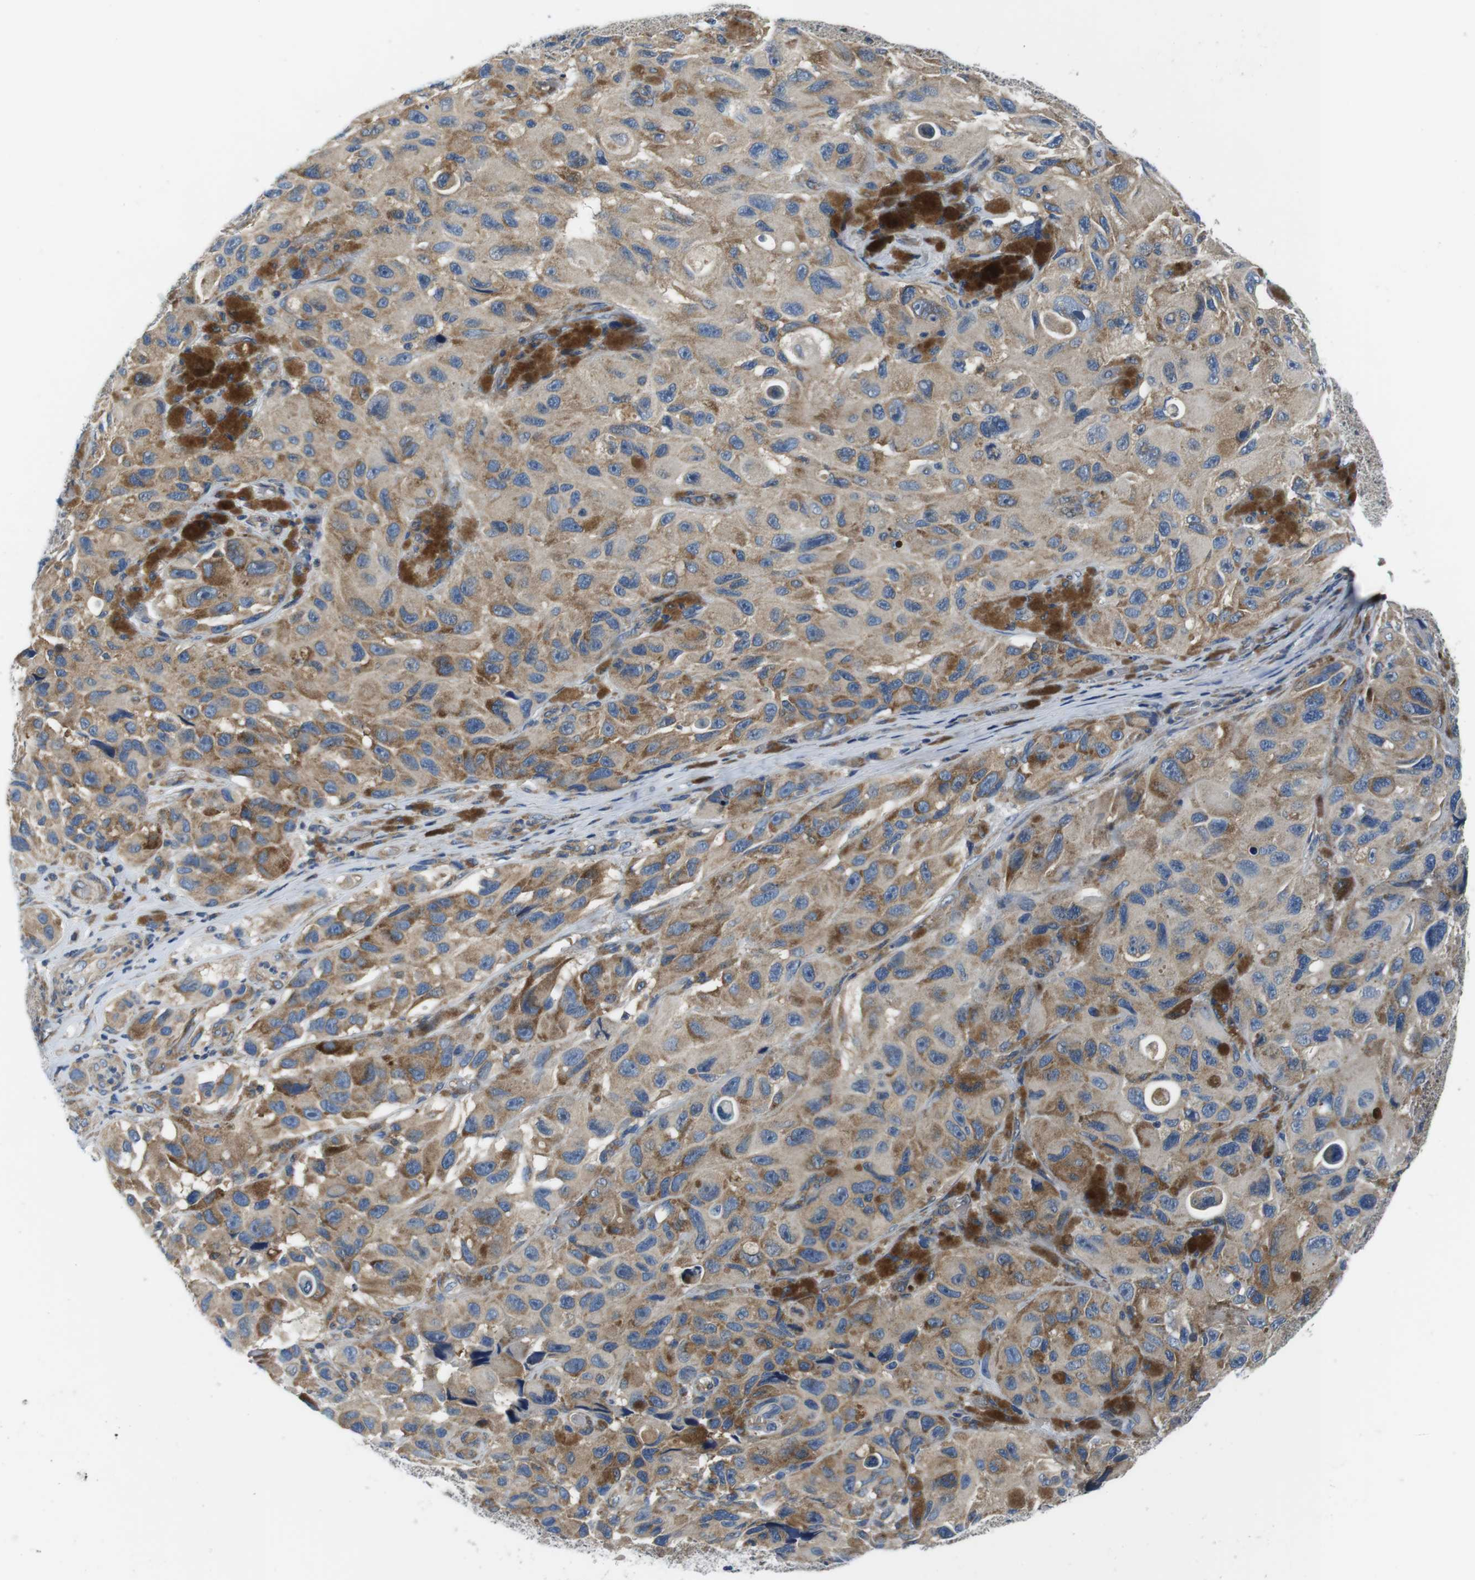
{"staining": {"intensity": "moderate", "quantity": ">75%", "location": "cytoplasmic/membranous"}, "tissue": "melanoma", "cell_type": "Tumor cells", "image_type": "cancer", "snomed": [{"axis": "morphology", "description": "Malignant melanoma, NOS"}, {"axis": "topography", "description": "Skin"}], "caption": "Tumor cells display moderate cytoplasmic/membranous staining in approximately >75% of cells in melanoma.", "gene": "EIF2B5", "patient": {"sex": "female", "age": 73}}